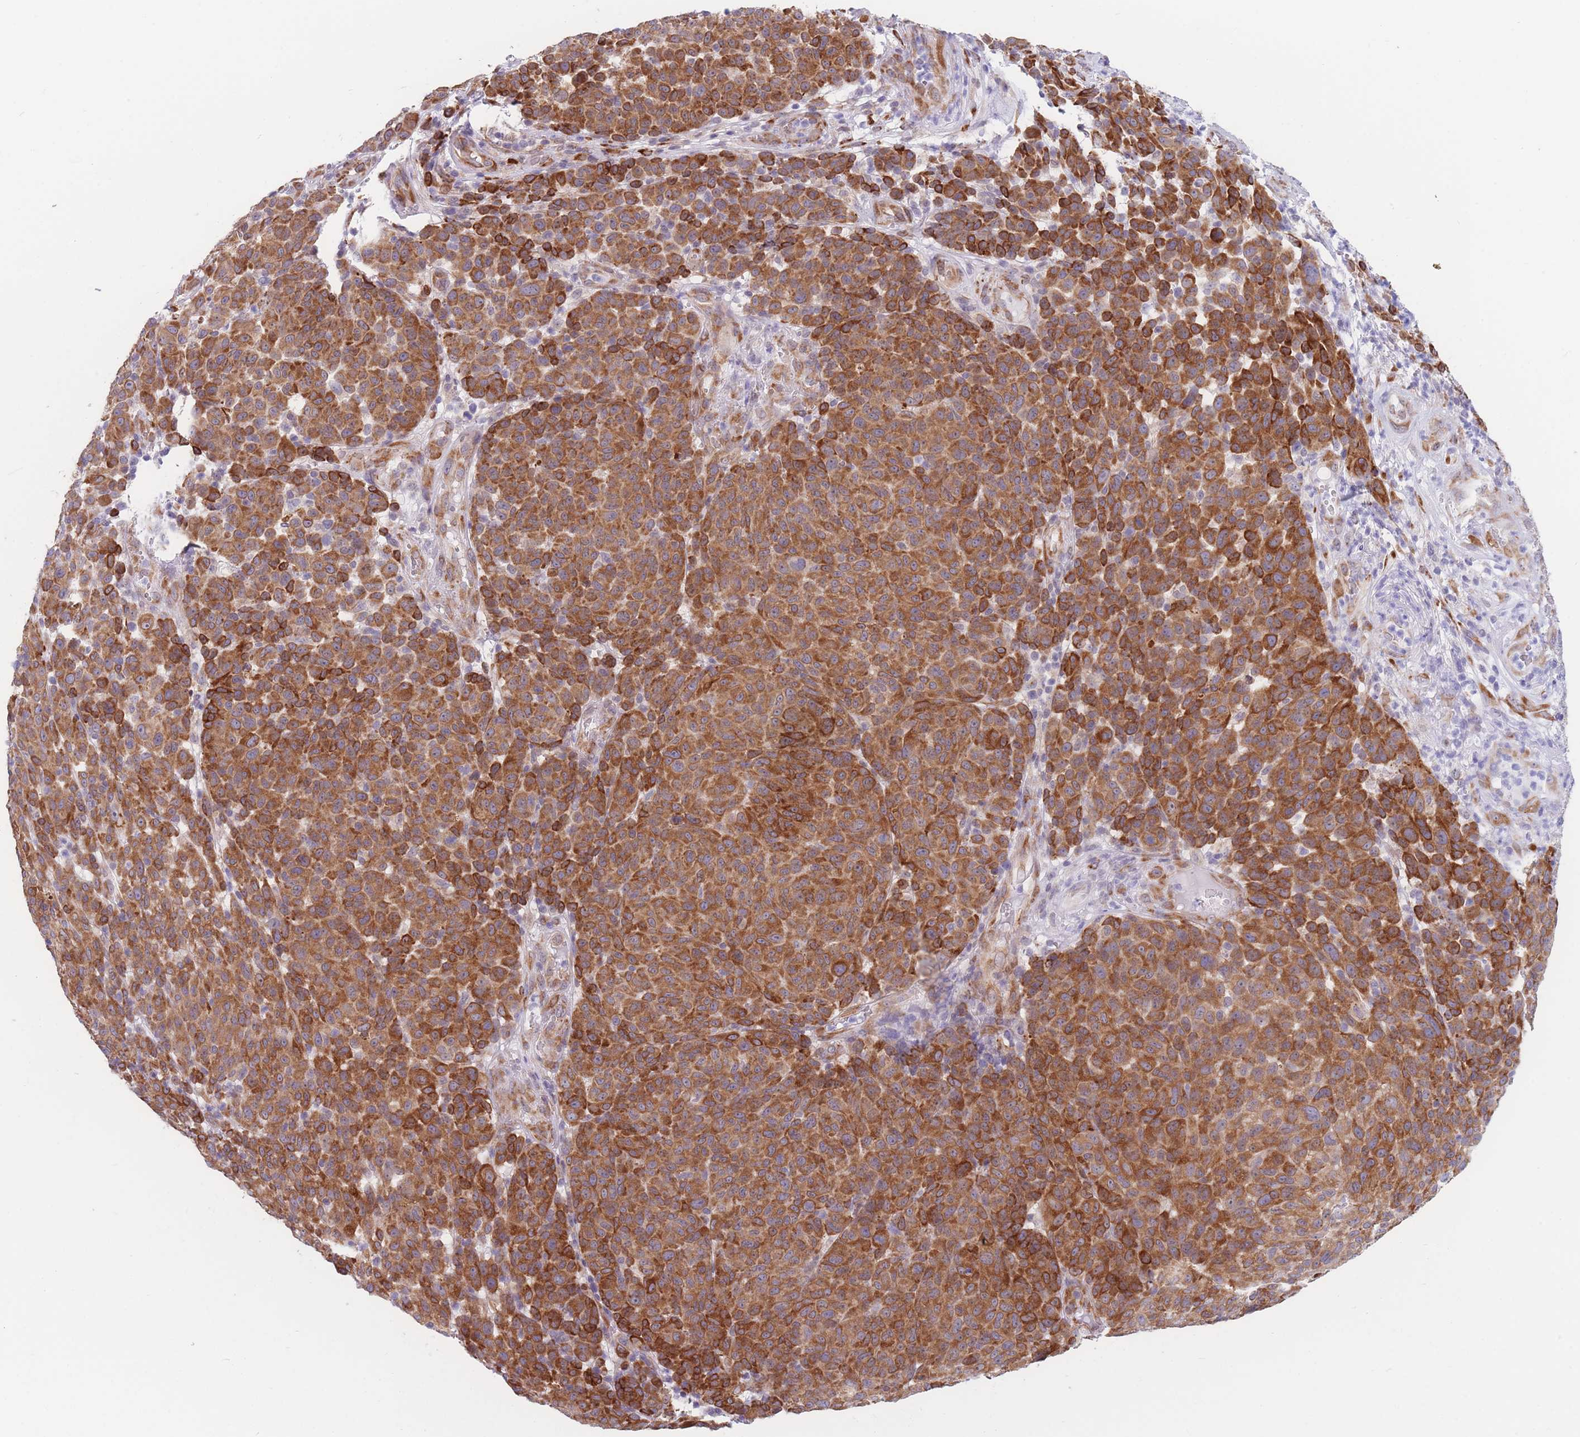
{"staining": {"intensity": "strong", "quantity": ">75%", "location": "cytoplasmic/membranous"}, "tissue": "melanoma", "cell_type": "Tumor cells", "image_type": "cancer", "snomed": [{"axis": "morphology", "description": "Malignant melanoma, NOS"}, {"axis": "topography", "description": "Skin"}], "caption": "This is an image of immunohistochemistry (IHC) staining of malignant melanoma, which shows strong positivity in the cytoplasmic/membranous of tumor cells.", "gene": "AK9", "patient": {"sex": "male", "age": 49}}